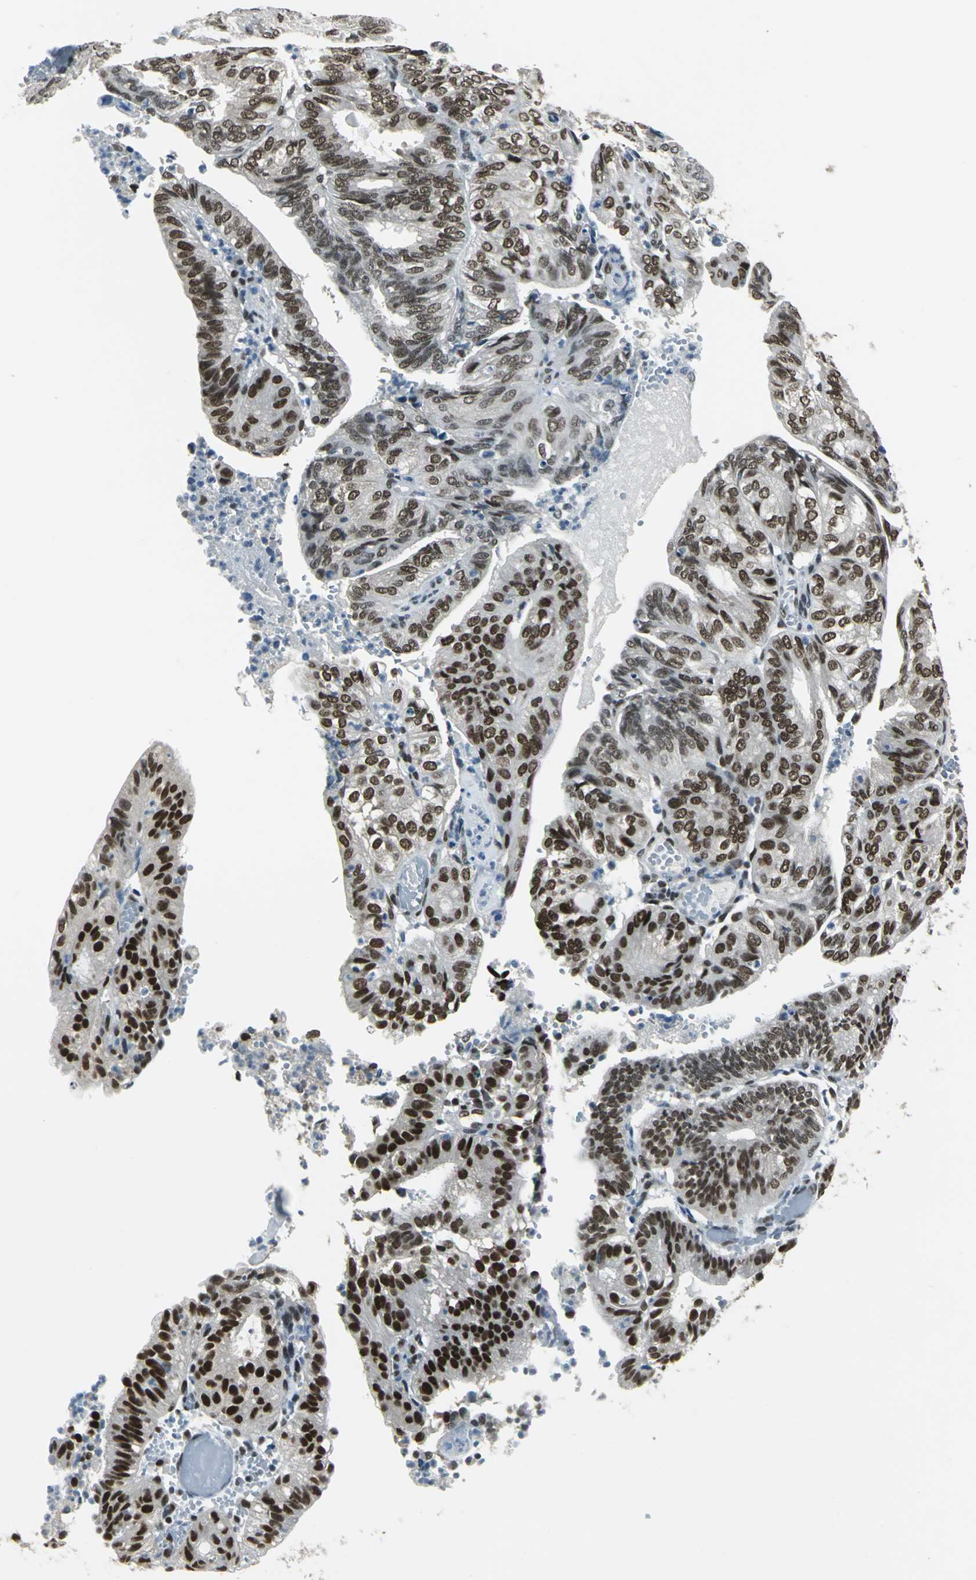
{"staining": {"intensity": "strong", "quantity": ">75%", "location": "nuclear"}, "tissue": "endometrial cancer", "cell_type": "Tumor cells", "image_type": "cancer", "snomed": [{"axis": "morphology", "description": "Adenocarcinoma, NOS"}, {"axis": "topography", "description": "Uterus"}], "caption": "A photomicrograph showing strong nuclear expression in about >75% of tumor cells in adenocarcinoma (endometrial), as visualized by brown immunohistochemical staining.", "gene": "ADNP", "patient": {"sex": "female", "age": 60}}